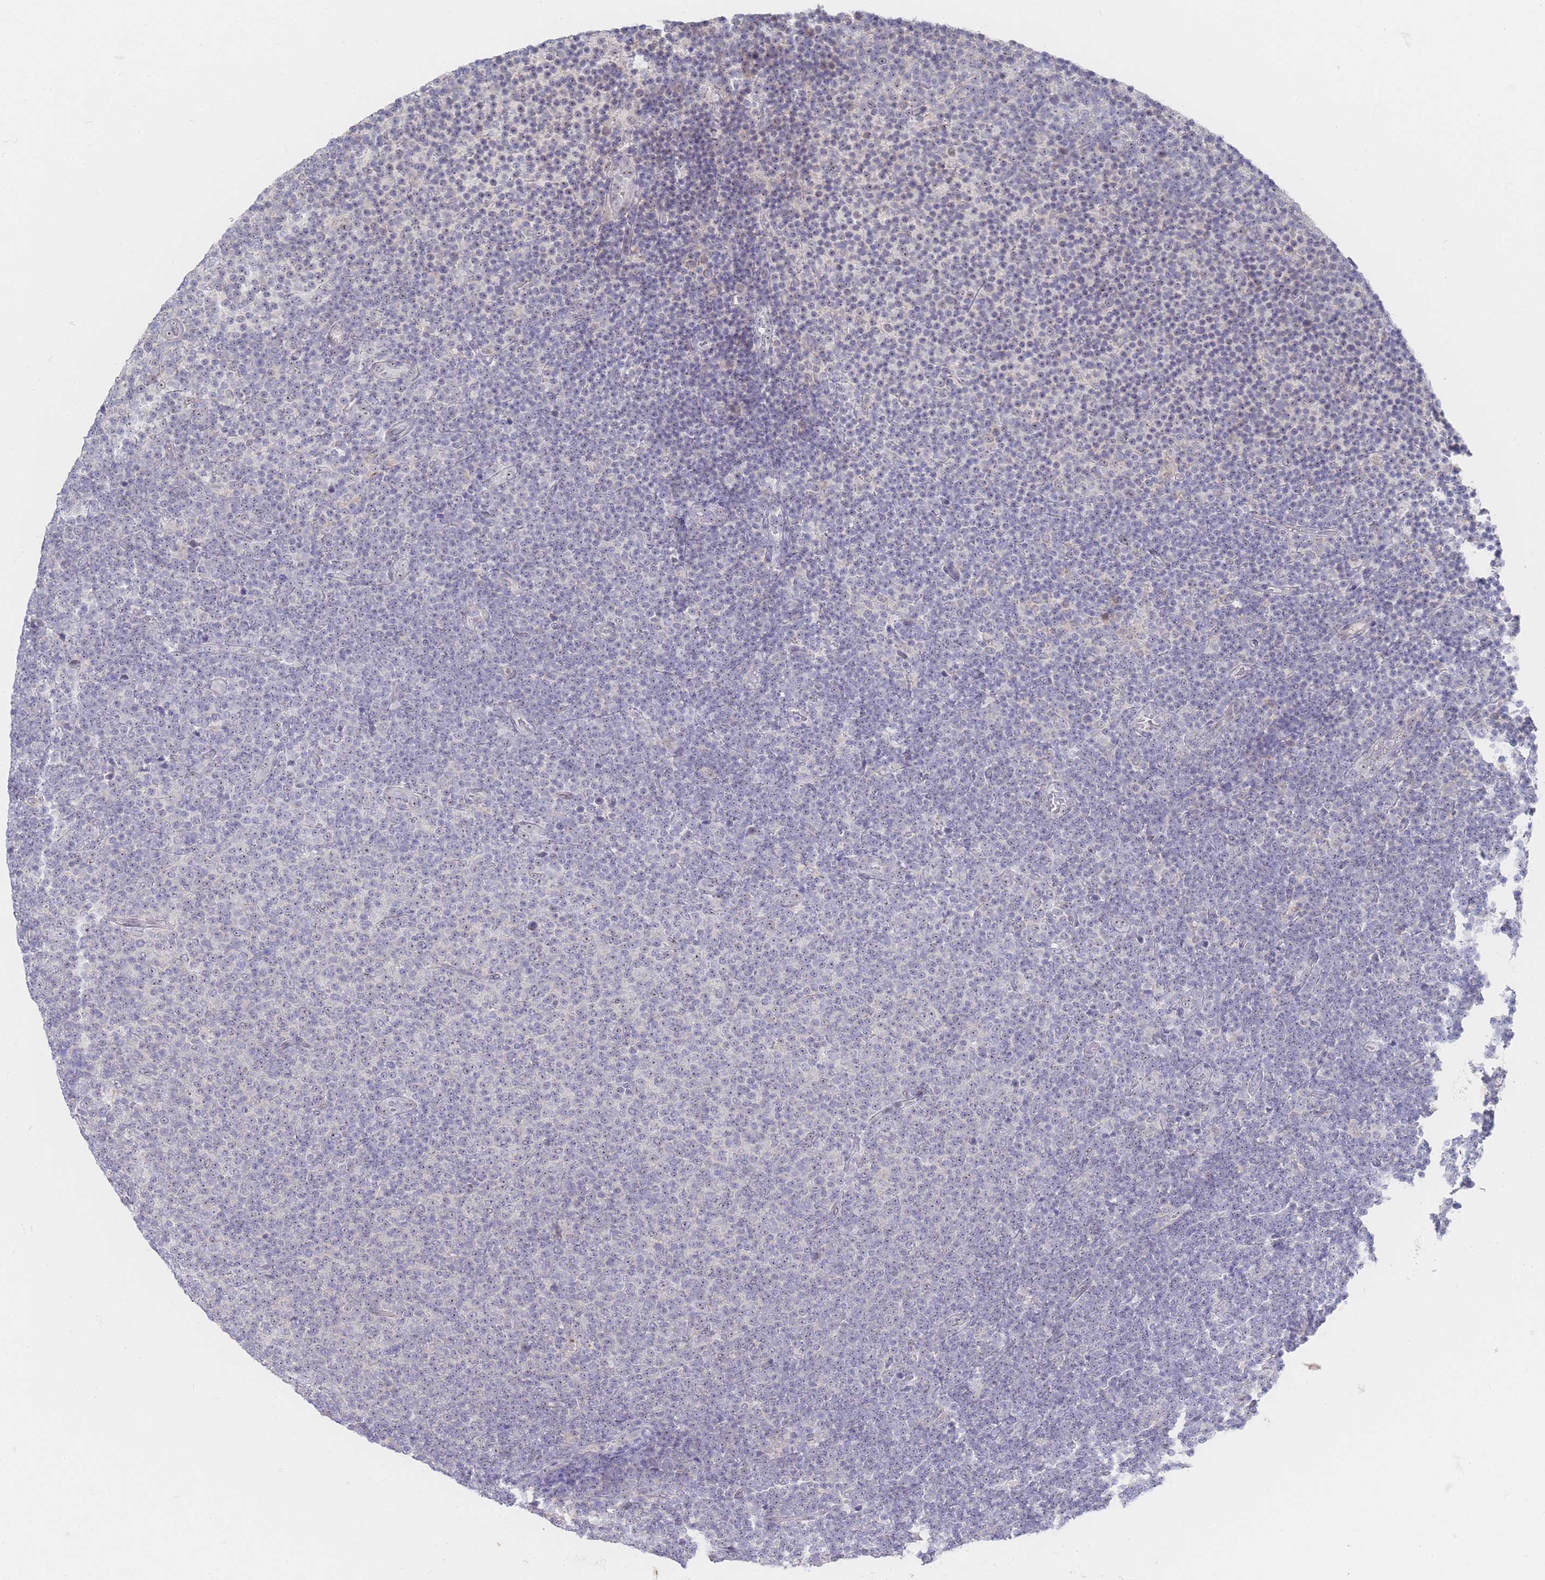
{"staining": {"intensity": "negative", "quantity": "none", "location": "none"}, "tissue": "lymphoma", "cell_type": "Tumor cells", "image_type": "cancer", "snomed": [{"axis": "morphology", "description": "Malignant lymphoma, non-Hodgkin's type, Low grade"}, {"axis": "topography", "description": "Lymph node"}], "caption": "Tumor cells are negative for brown protein staining in malignant lymphoma, non-Hodgkin's type (low-grade).", "gene": "ZNF142", "patient": {"sex": "male", "age": 66}}